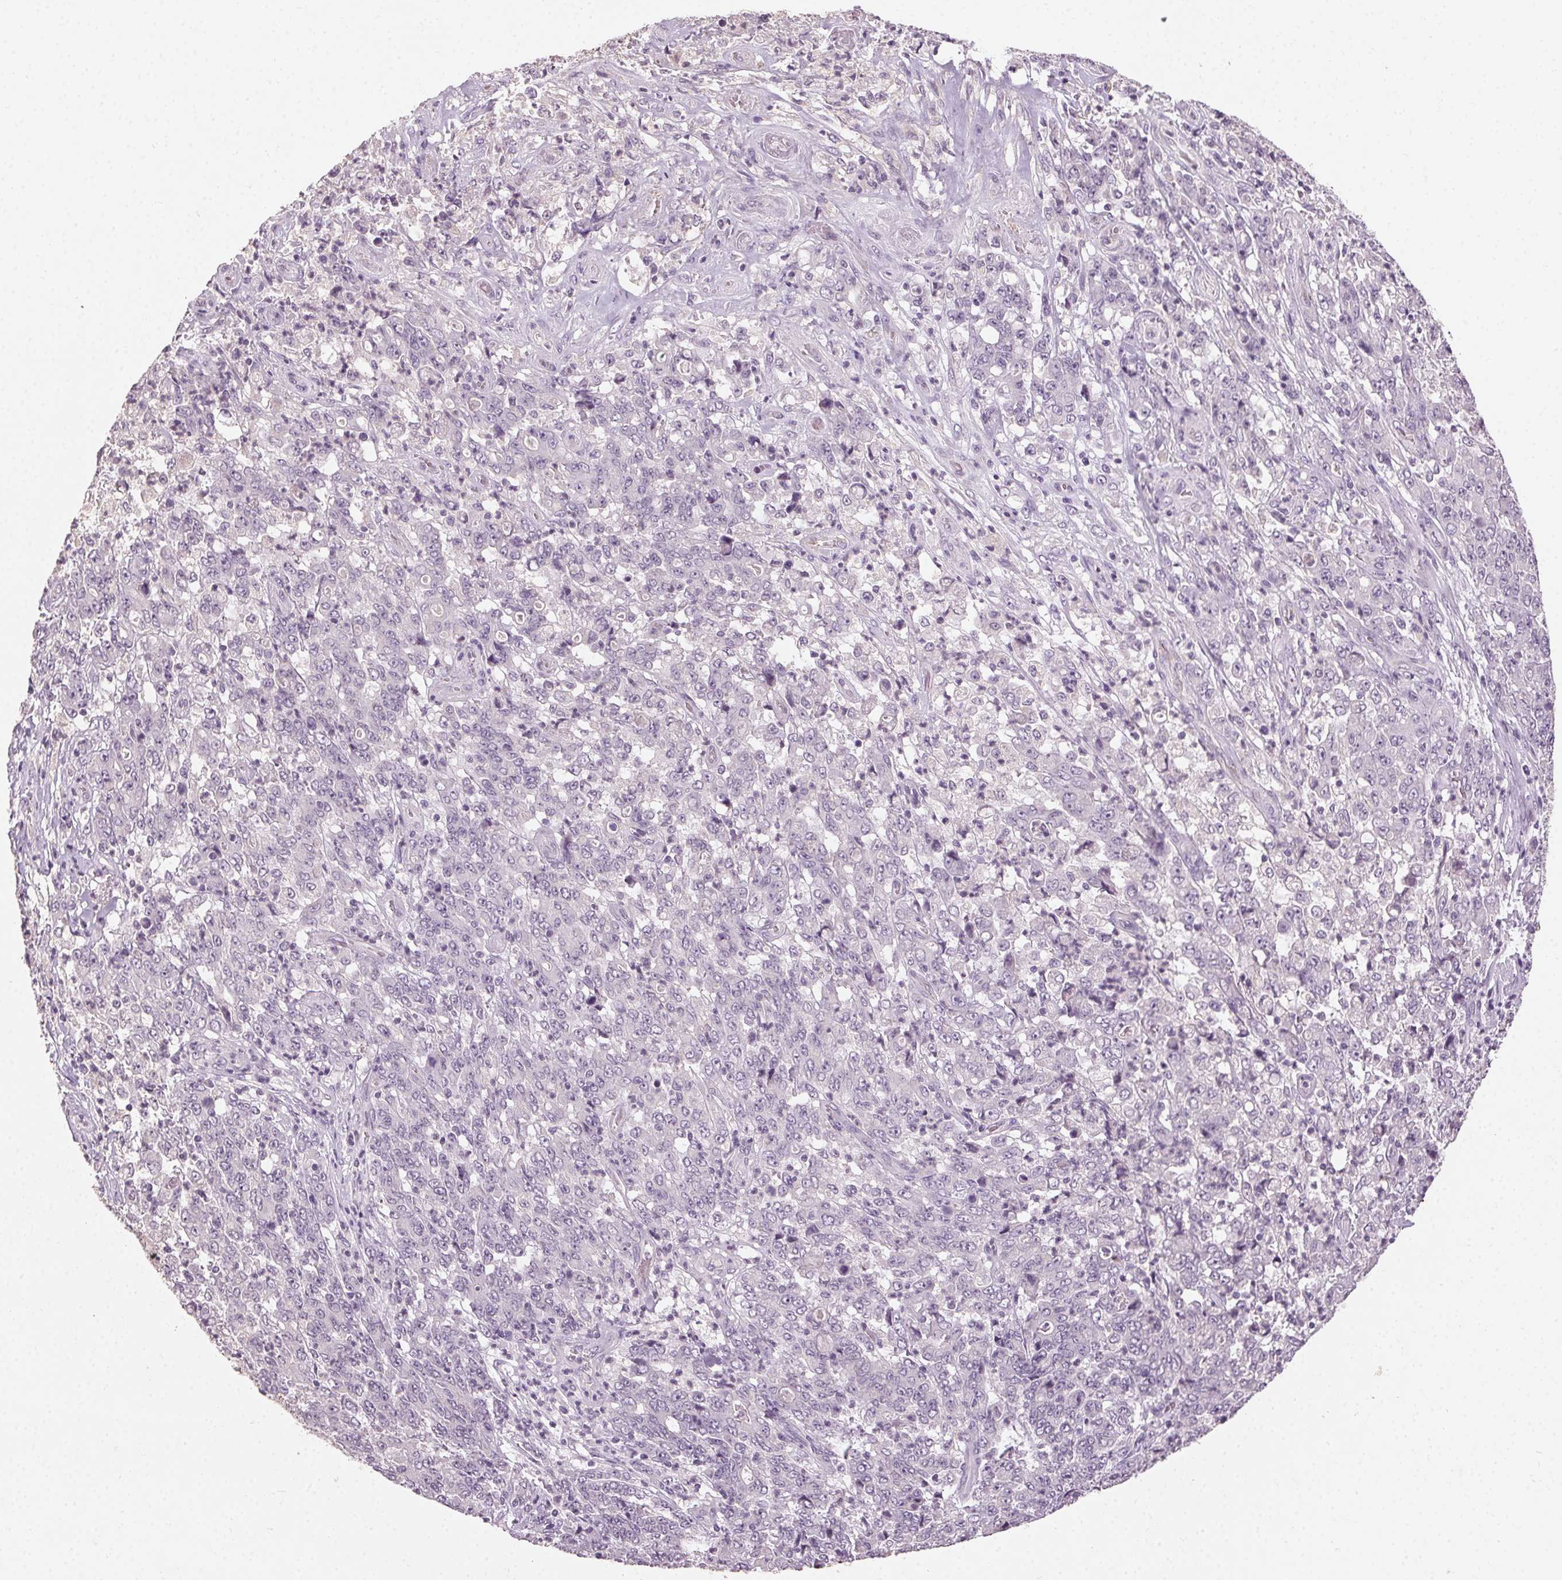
{"staining": {"intensity": "negative", "quantity": "none", "location": "none"}, "tissue": "stomach cancer", "cell_type": "Tumor cells", "image_type": "cancer", "snomed": [{"axis": "morphology", "description": "Adenocarcinoma, NOS"}, {"axis": "topography", "description": "Stomach, lower"}], "caption": "Tumor cells show no significant protein expression in stomach cancer (adenocarcinoma).", "gene": "CLTRN", "patient": {"sex": "female", "age": 71}}